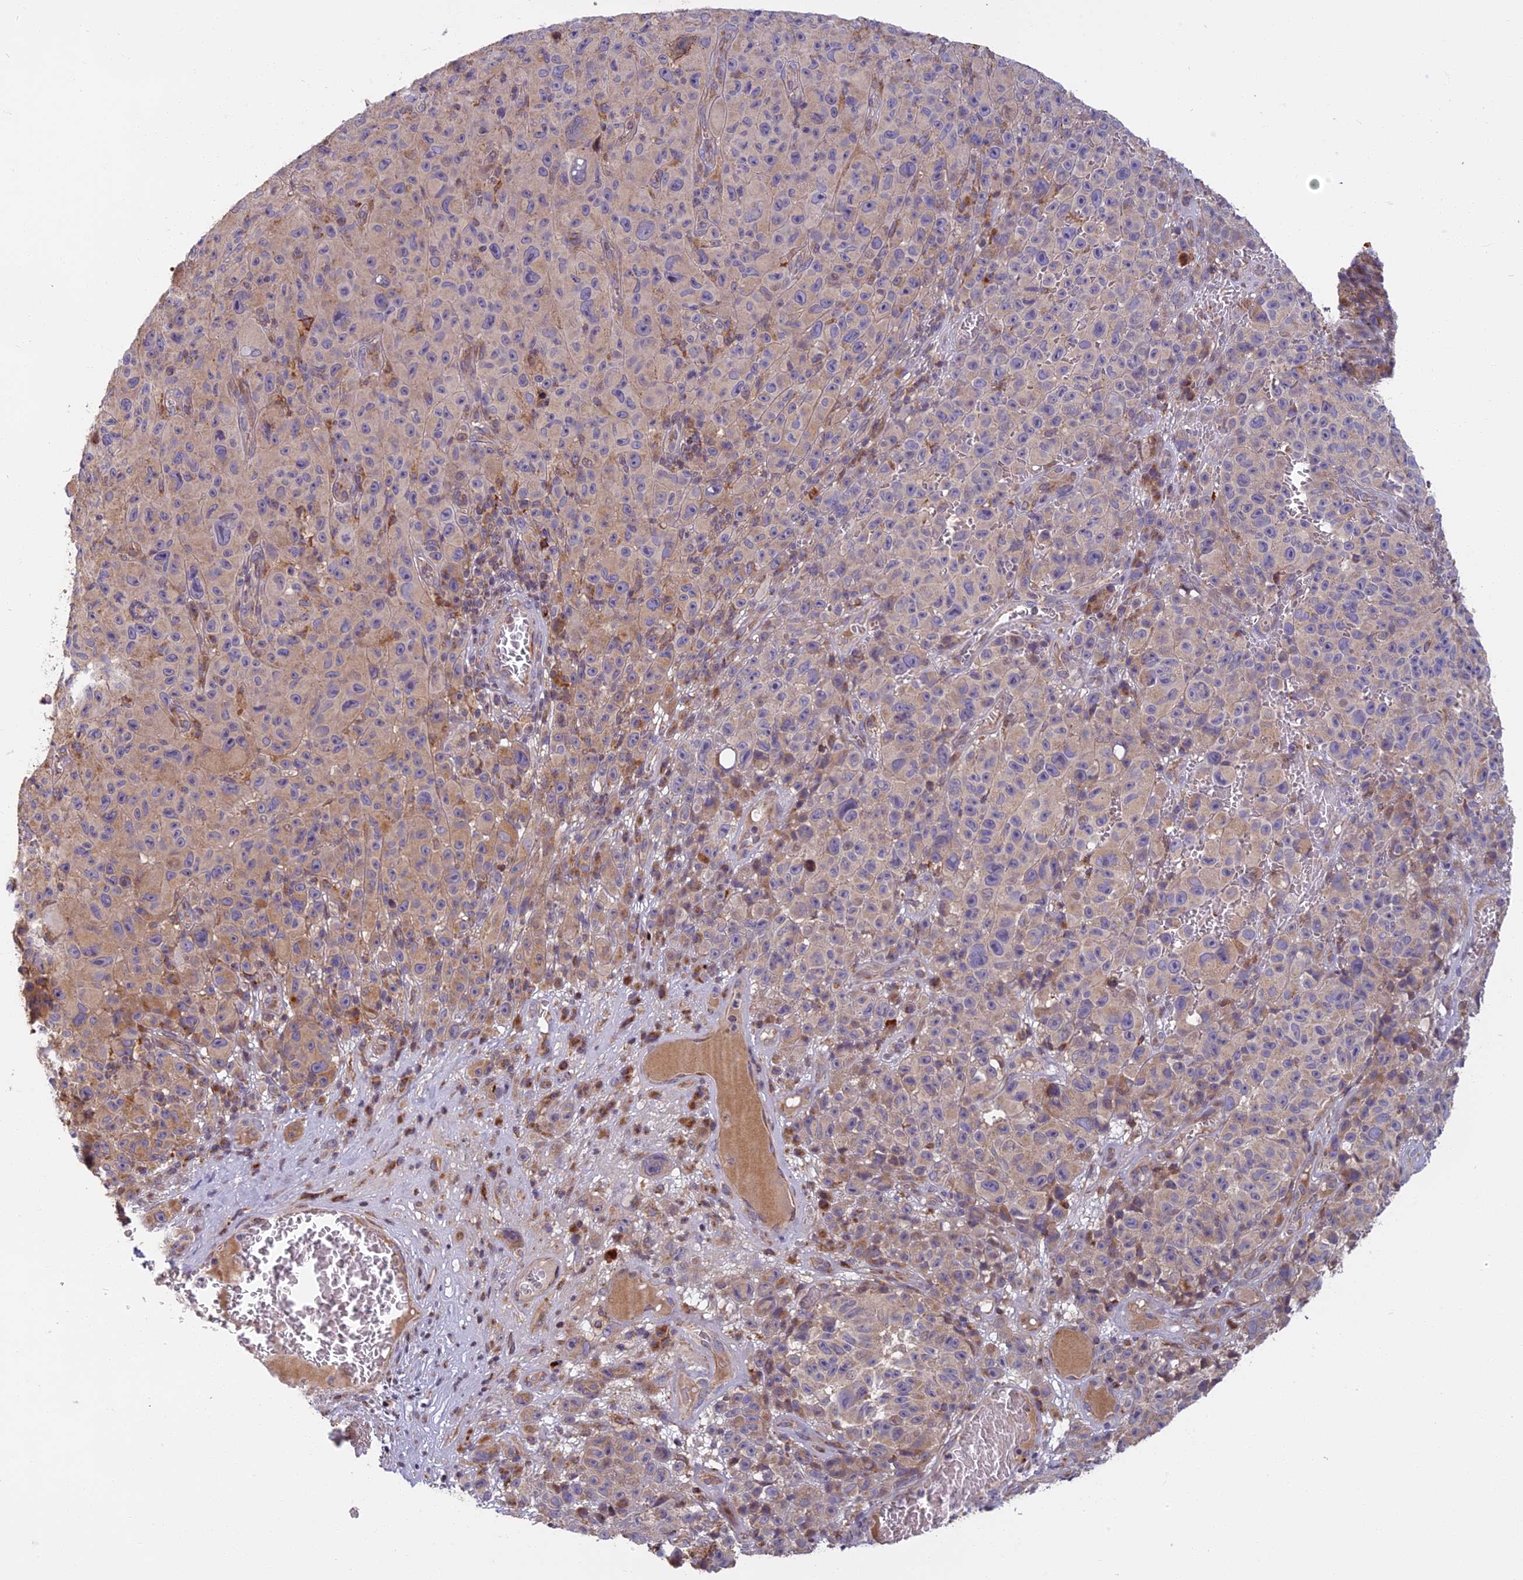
{"staining": {"intensity": "weak", "quantity": "<25%", "location": "cytoplasmic/membranous"}, "tissue": "melanoma", "cell_type": "Tumor cells", "image_type": "cancer", "snomed": [{"axis": "morphology", "description": "Malignant melanoma, NOS"}, {"axis": "topography", "description": "Skin"}], "caption": "This is an immunohistochemistry (IHC) histopathology image of malignant melanoma. There is no expression in tumor cells.", "gene": "EDAR", "patient": {"sex": "female", "age": 82}}